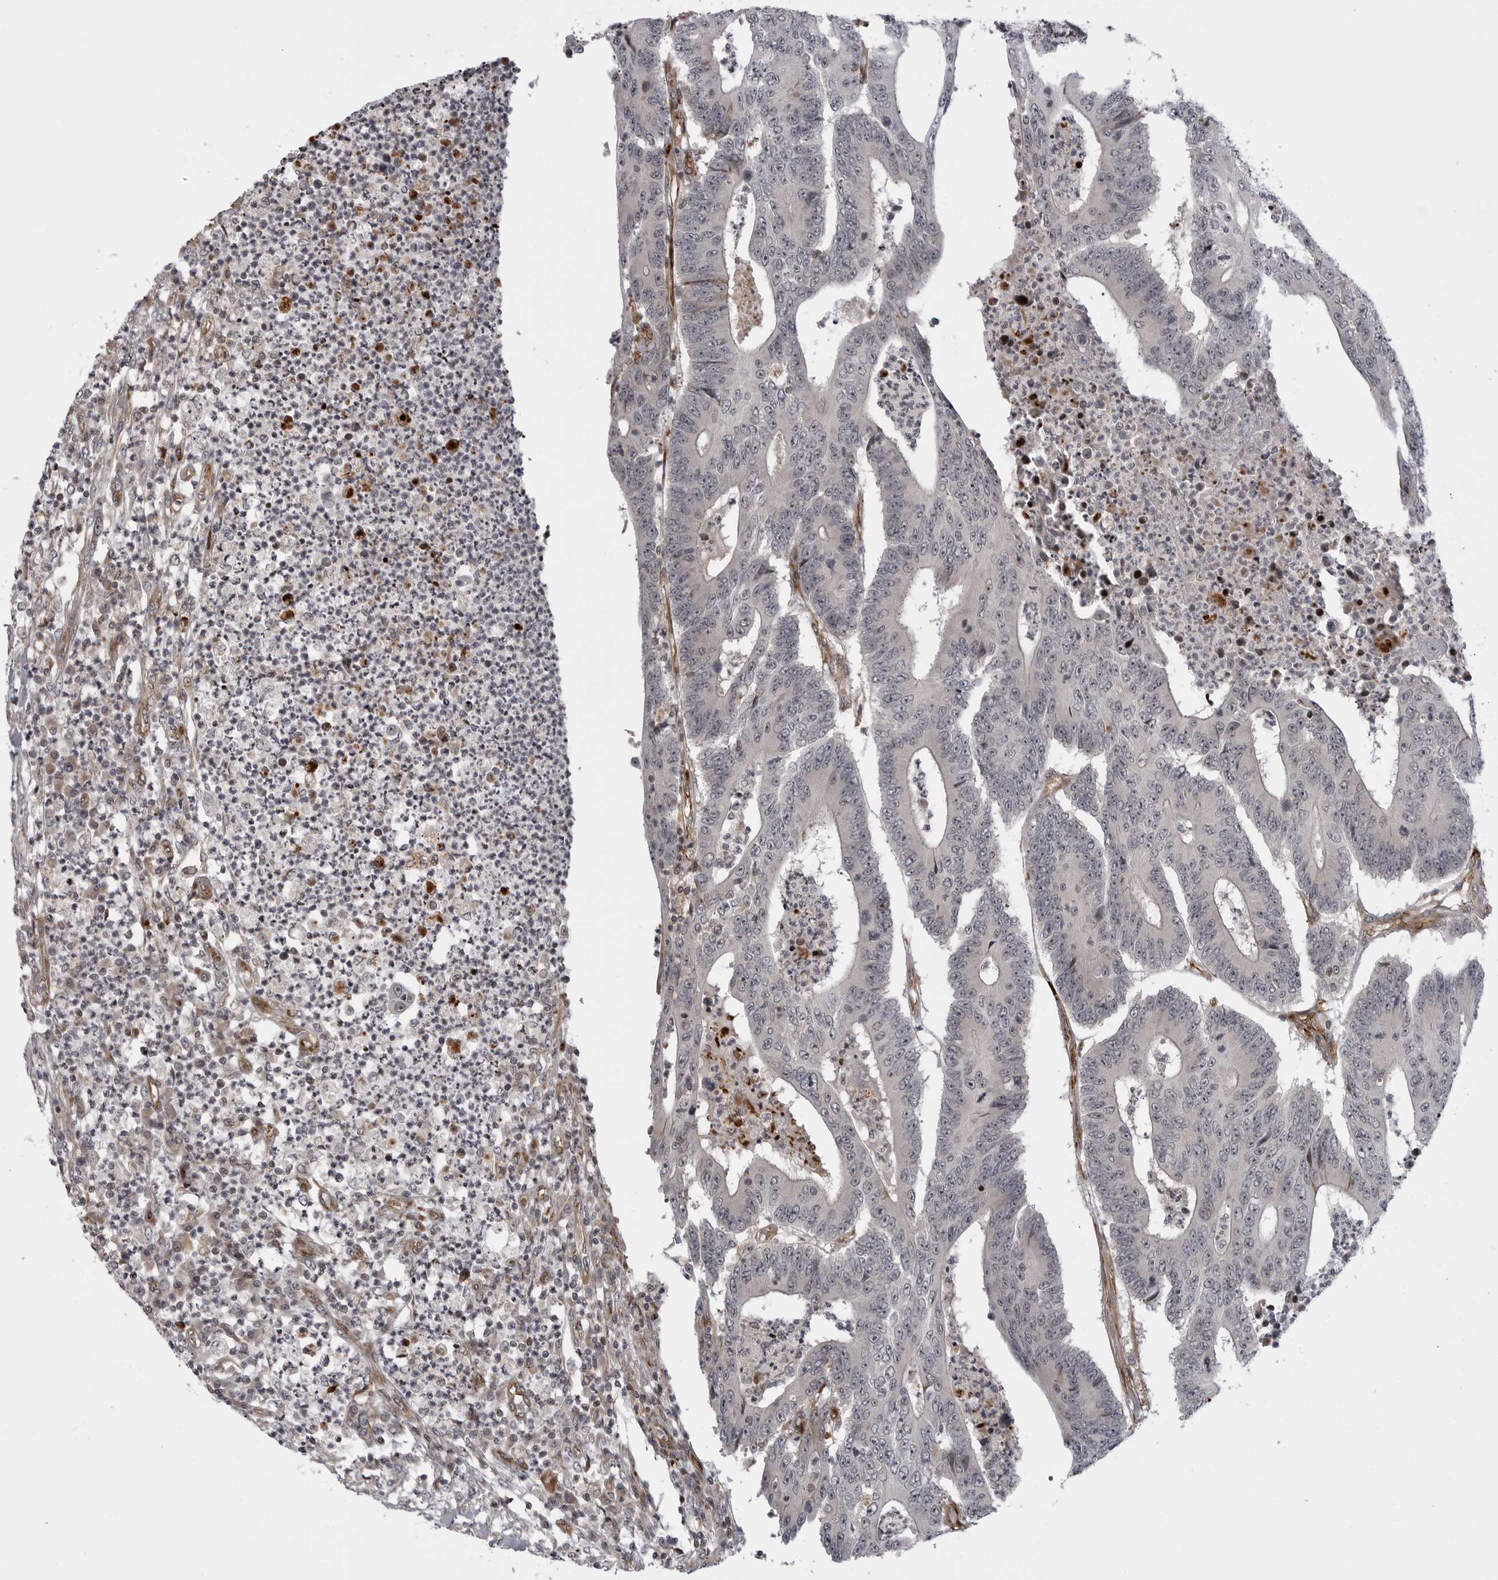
{"staining": {"intensity": "negative", "quantity": "none", "location": "none"}, "tissue": "colorectal cancer", "cell_type": "Tumor cells", "image_type": "cancer", "snomed": [{"axis": "morphology", "description": "Adenocarcinoma, NOS"}, {"axis": "topography", "description": "Colon"}], "caption": "DAB (3,3'-diaminobenzidine) immunohistochemical staining of human colorectal cancer reveals no significant positivity in tumor cells. The staining is performed using DAB (3,3'-diaminobenzidine) brown chromogen with nuclei counter-stained in using hematoxylin.", "gene": "ABL1", "patient": {"sex": "male", "age": 83}}